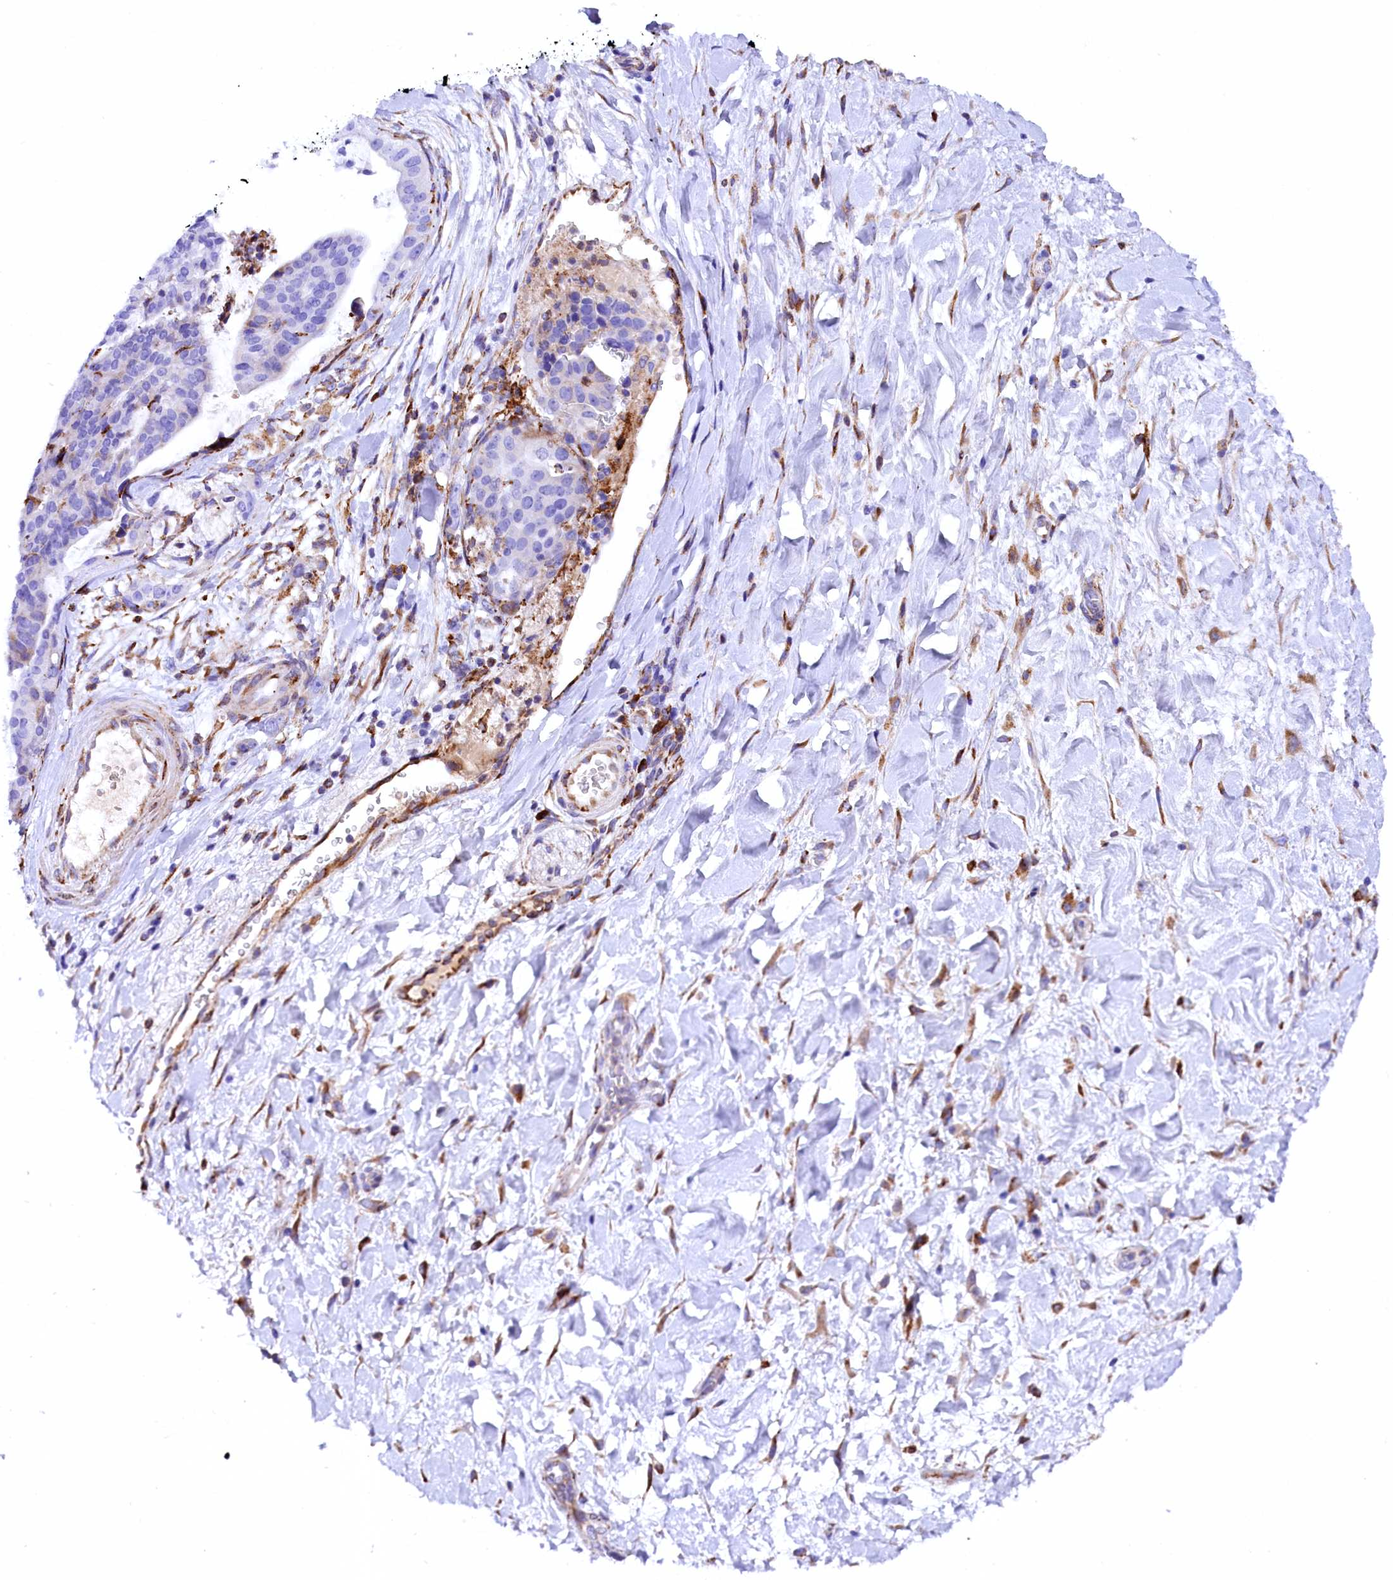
{"staining": {"intensity": "negative", "quantity": "none", "location": "none"}, "tissue": "stomach cancer", "cell_type": "Tumor cells", "image_type": "cancer", "snomed": [{"axis": "morphology", "description": "Adenocarcinoma, NOS"}, {"axis": "topography", "description": "Stomach"}], "caption": "Immunohistochemistry (IHC) micrograph of neoplastic tissue: stomach cancer (adenocarcinoma) stained with DAB (3,3'-diaminobenzidine) displays no significant protein staining in tumor cells. The staining was performed using DAB to visualize the protein expression in brown, while the nuclei were stained in blue with hematoxylin (Magnification: 20x).", "gene": "CMTR2", "patient": {"sex": "male", "age": 48}}